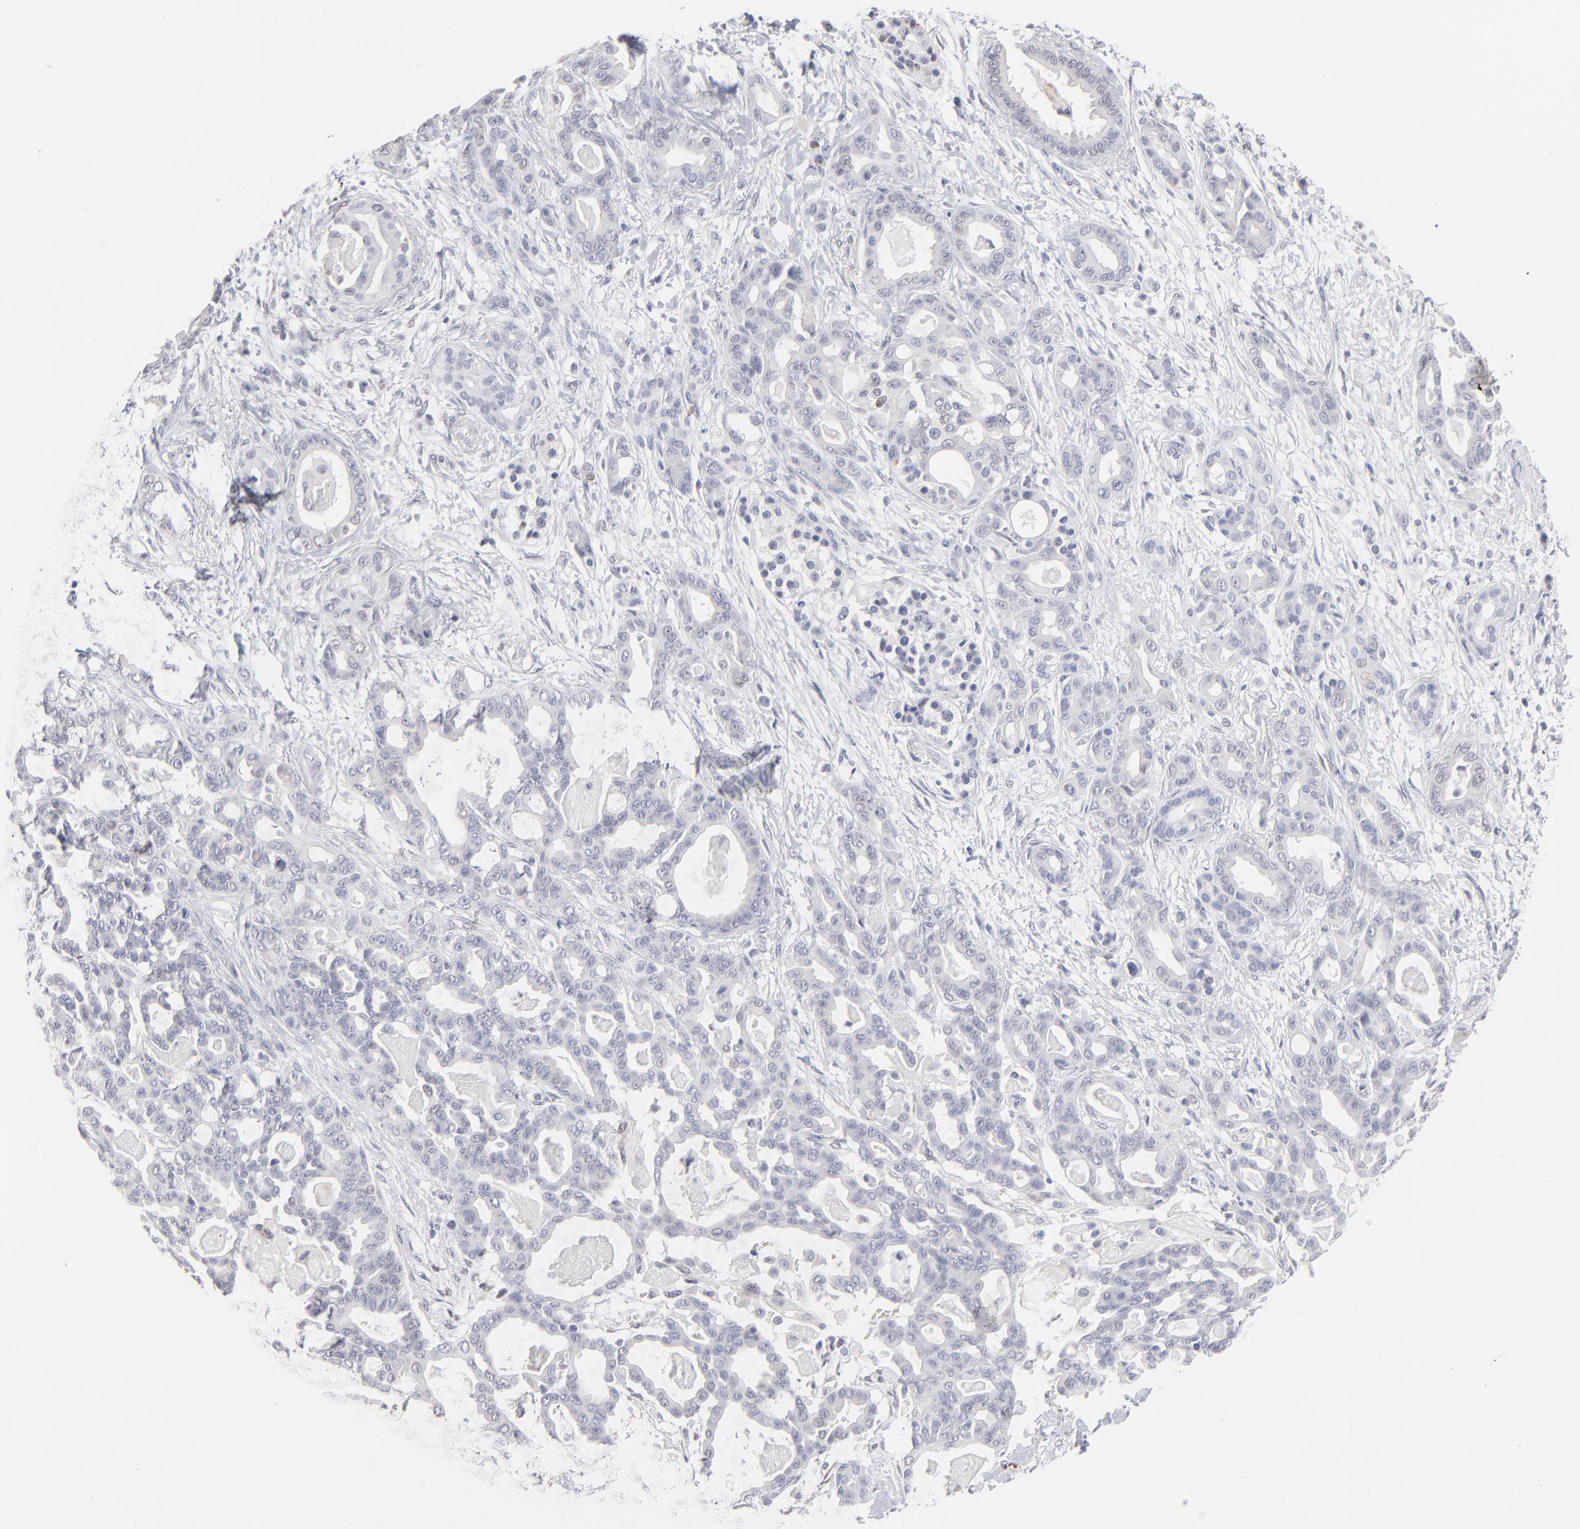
{"staining": {"intensity": "negative", "quantity": "none", "location": "none"}, "tissue": "pancreatic cancer", "cell_type": "Tumor cells", "image_type": "cancer", "snomed": [{"axis": "morphology", "description": "Adenocarcinoma, NOS"}, {"axis": "topography", "description": "Pancreas"}], "caption": "Pancreatic cancer (adenocarcinoma) was stained to show a protein in brown. There is no significant expression in tumor cells.", "gene": "RBM3", "patient": {"sex": "male", "age": 63}}